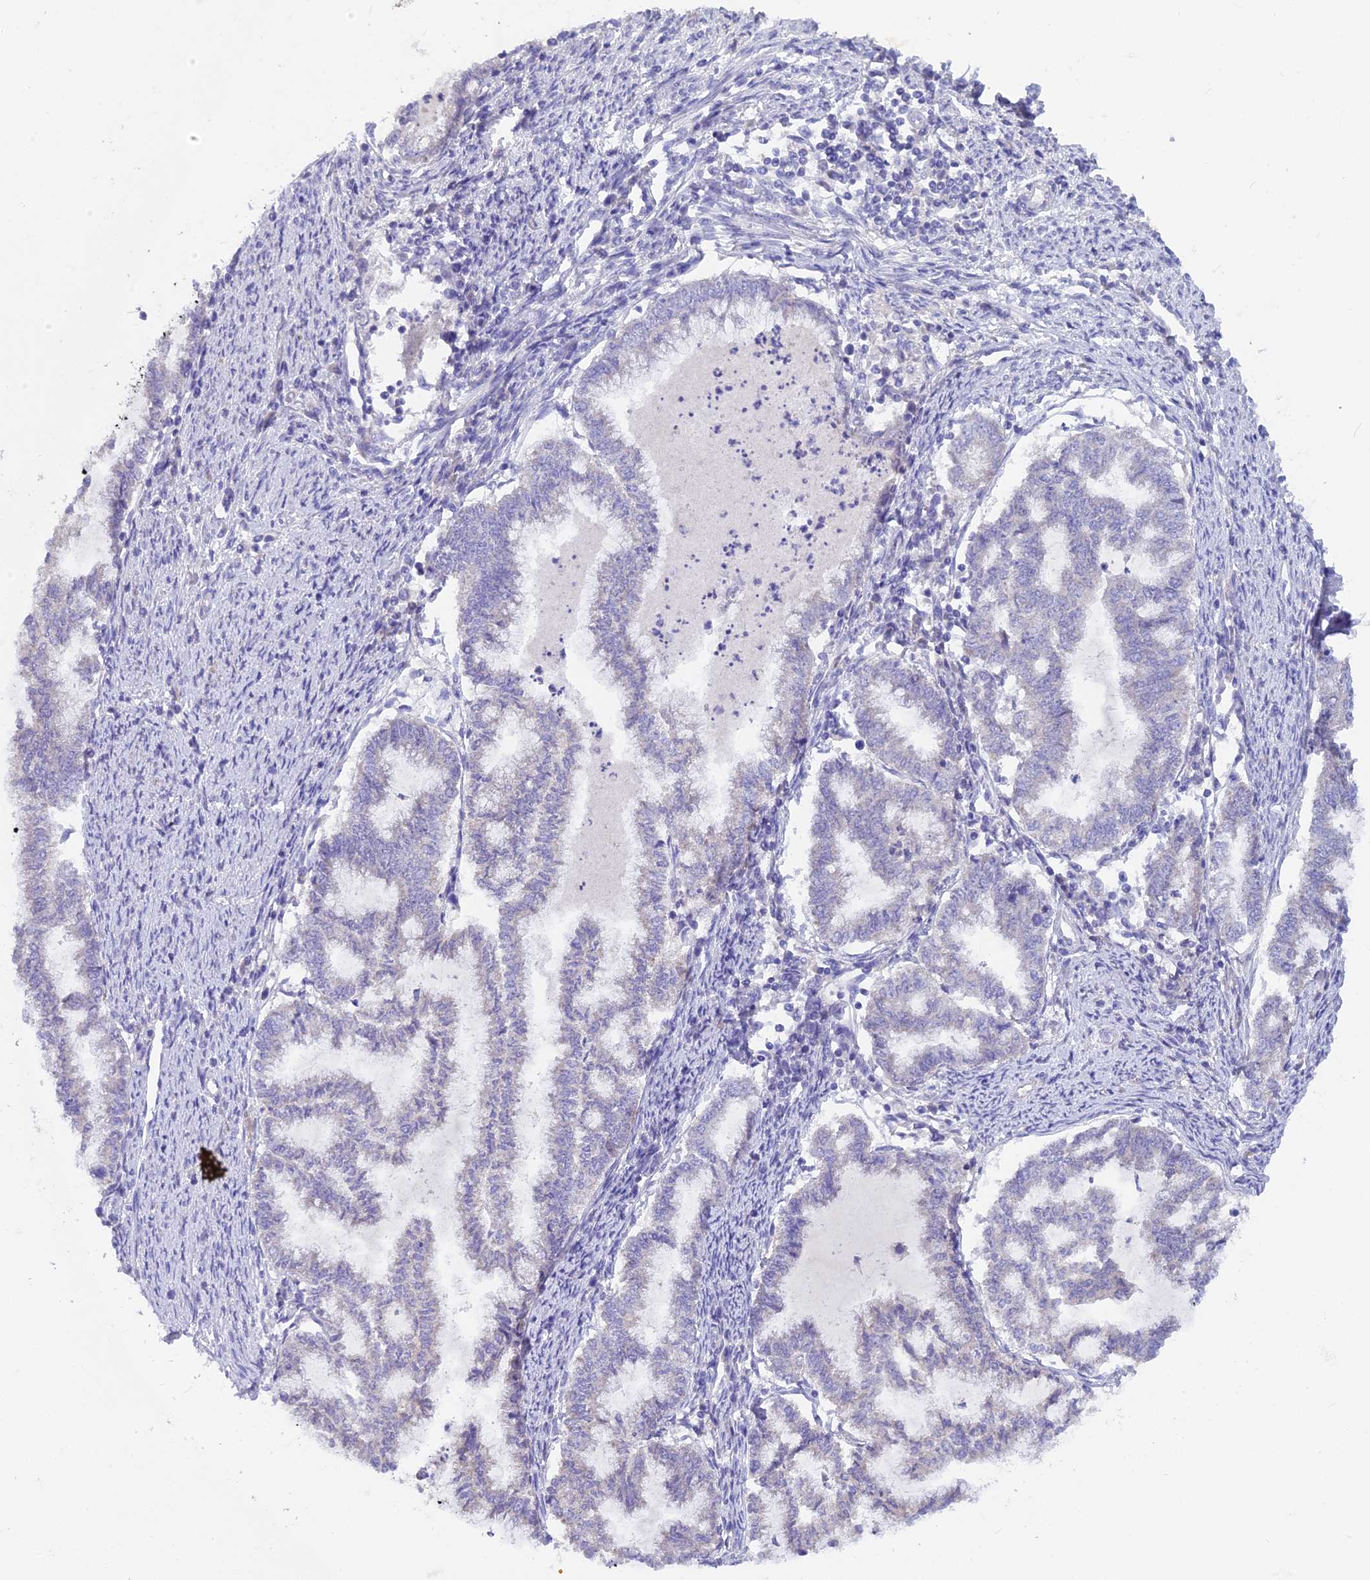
{"staining": {"intensity": "negative", "quantity": "none", "location": "none"}, "tissue": "endometrial cancer", "cell_type": "Tumor cells", "image_type": "cancer", "snomed": [{"axis": "morphology", "description": "Adenocarcinoma, NOS"}, {"axis": "topography", "description": "Endometrium"}], "caption": "Tumor cells show no significant protein positivity in endometrial cancer.", "gene": "PZP", "patient": {"sex": "female", "age": 79}}